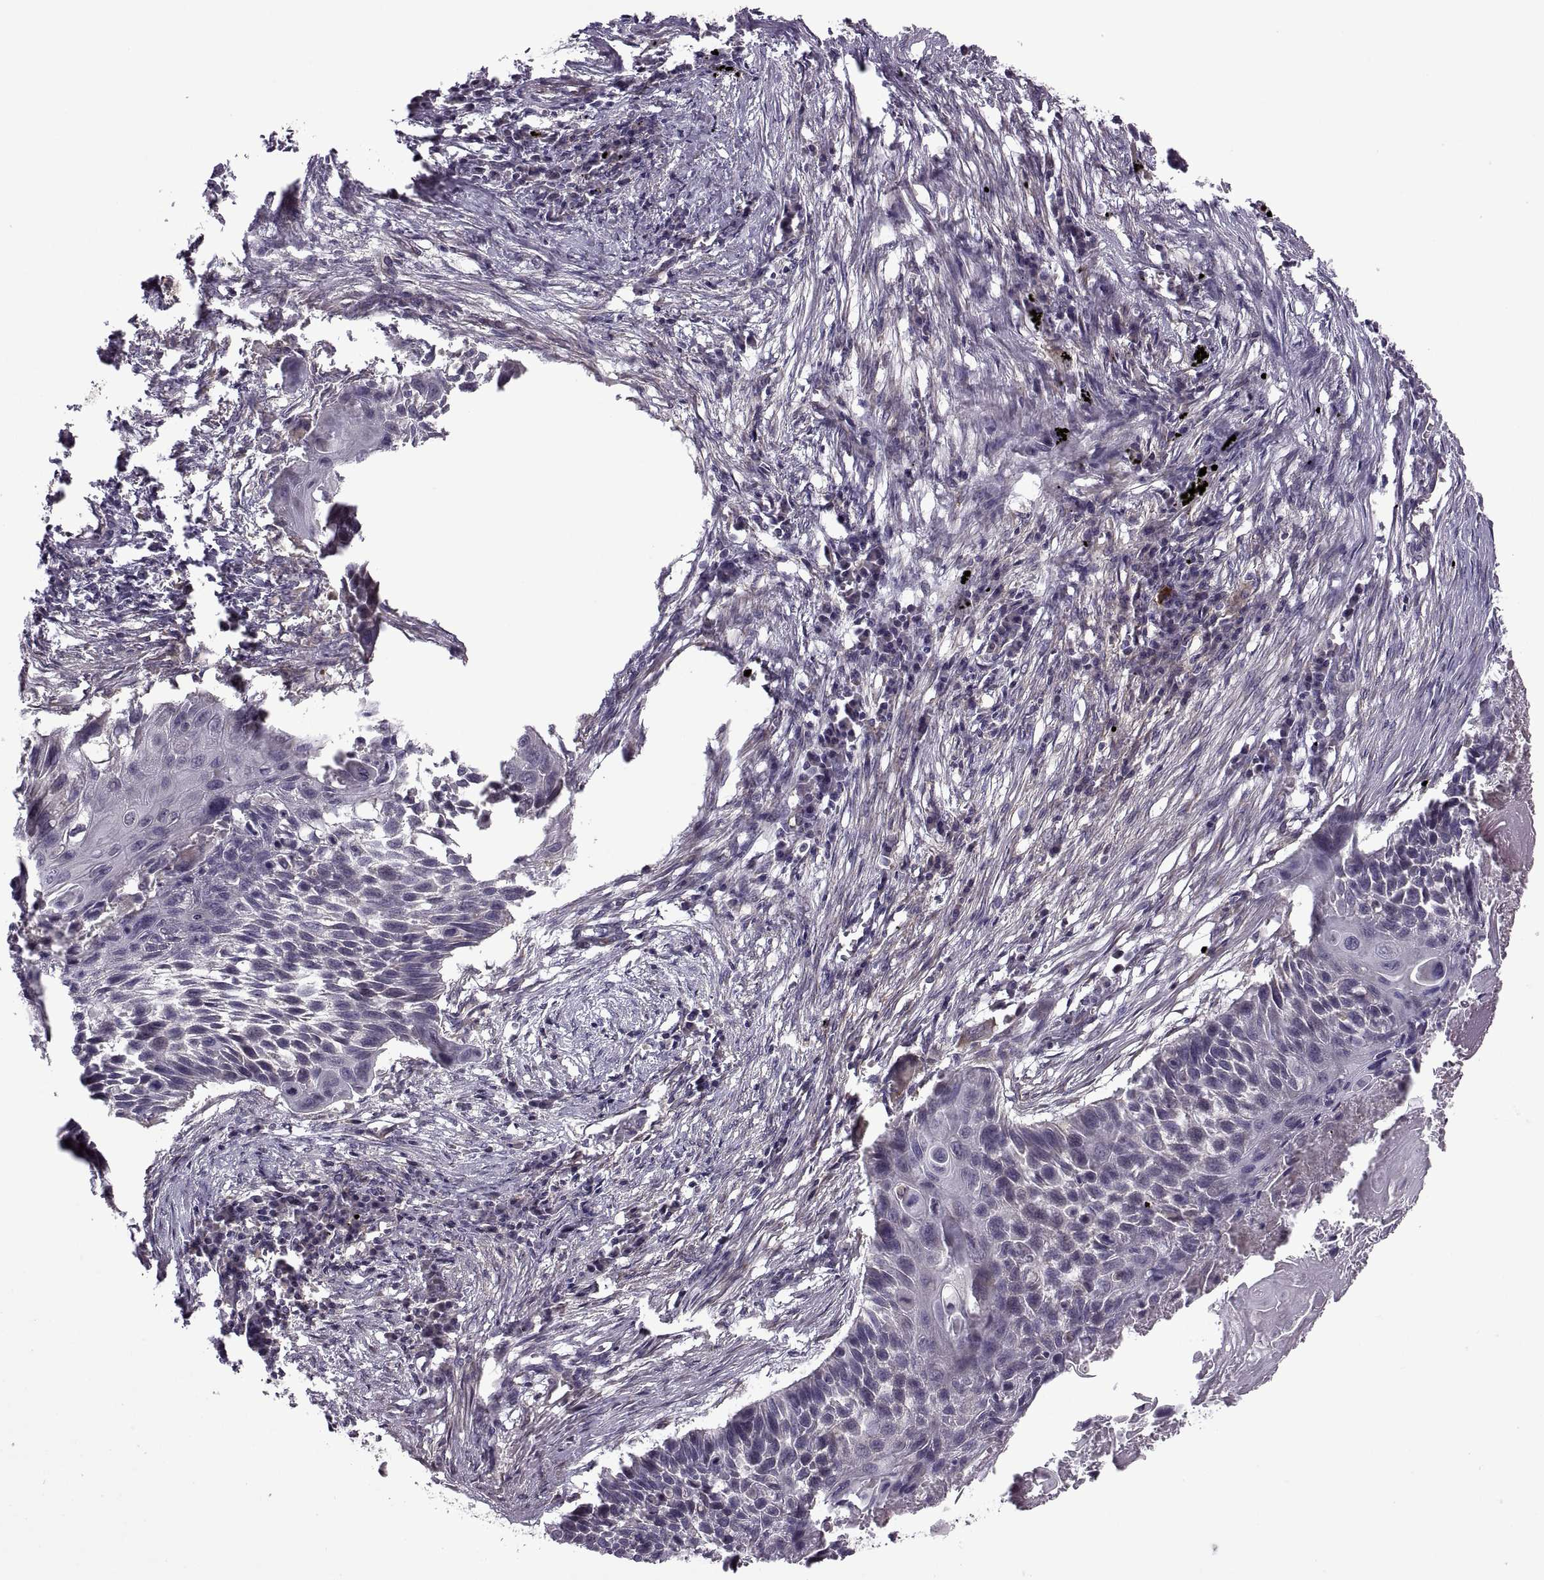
{"staining": {"intensity": "negative", "quantity": "none", "location": "none"}, "tissue": "lung cancer", "cell_type": "Tumor cells", "image_type": "cancer", "snomed": [{"axis": "morphology", "description": "Squamous cell carcinoma, NOS"}, {"axis": "topography", "description": "Lung"}], "caption": "Immunohistochemistry histopathology image of neoplastic tissue: lung cancer (squamous cell carcinoma) stained with DAB (3,3'-diaminobenzidine) shows no significant protein staining in tumor cells.", "gene": "PIERCE1", "patient": {"sex": "male", "age": 78}}